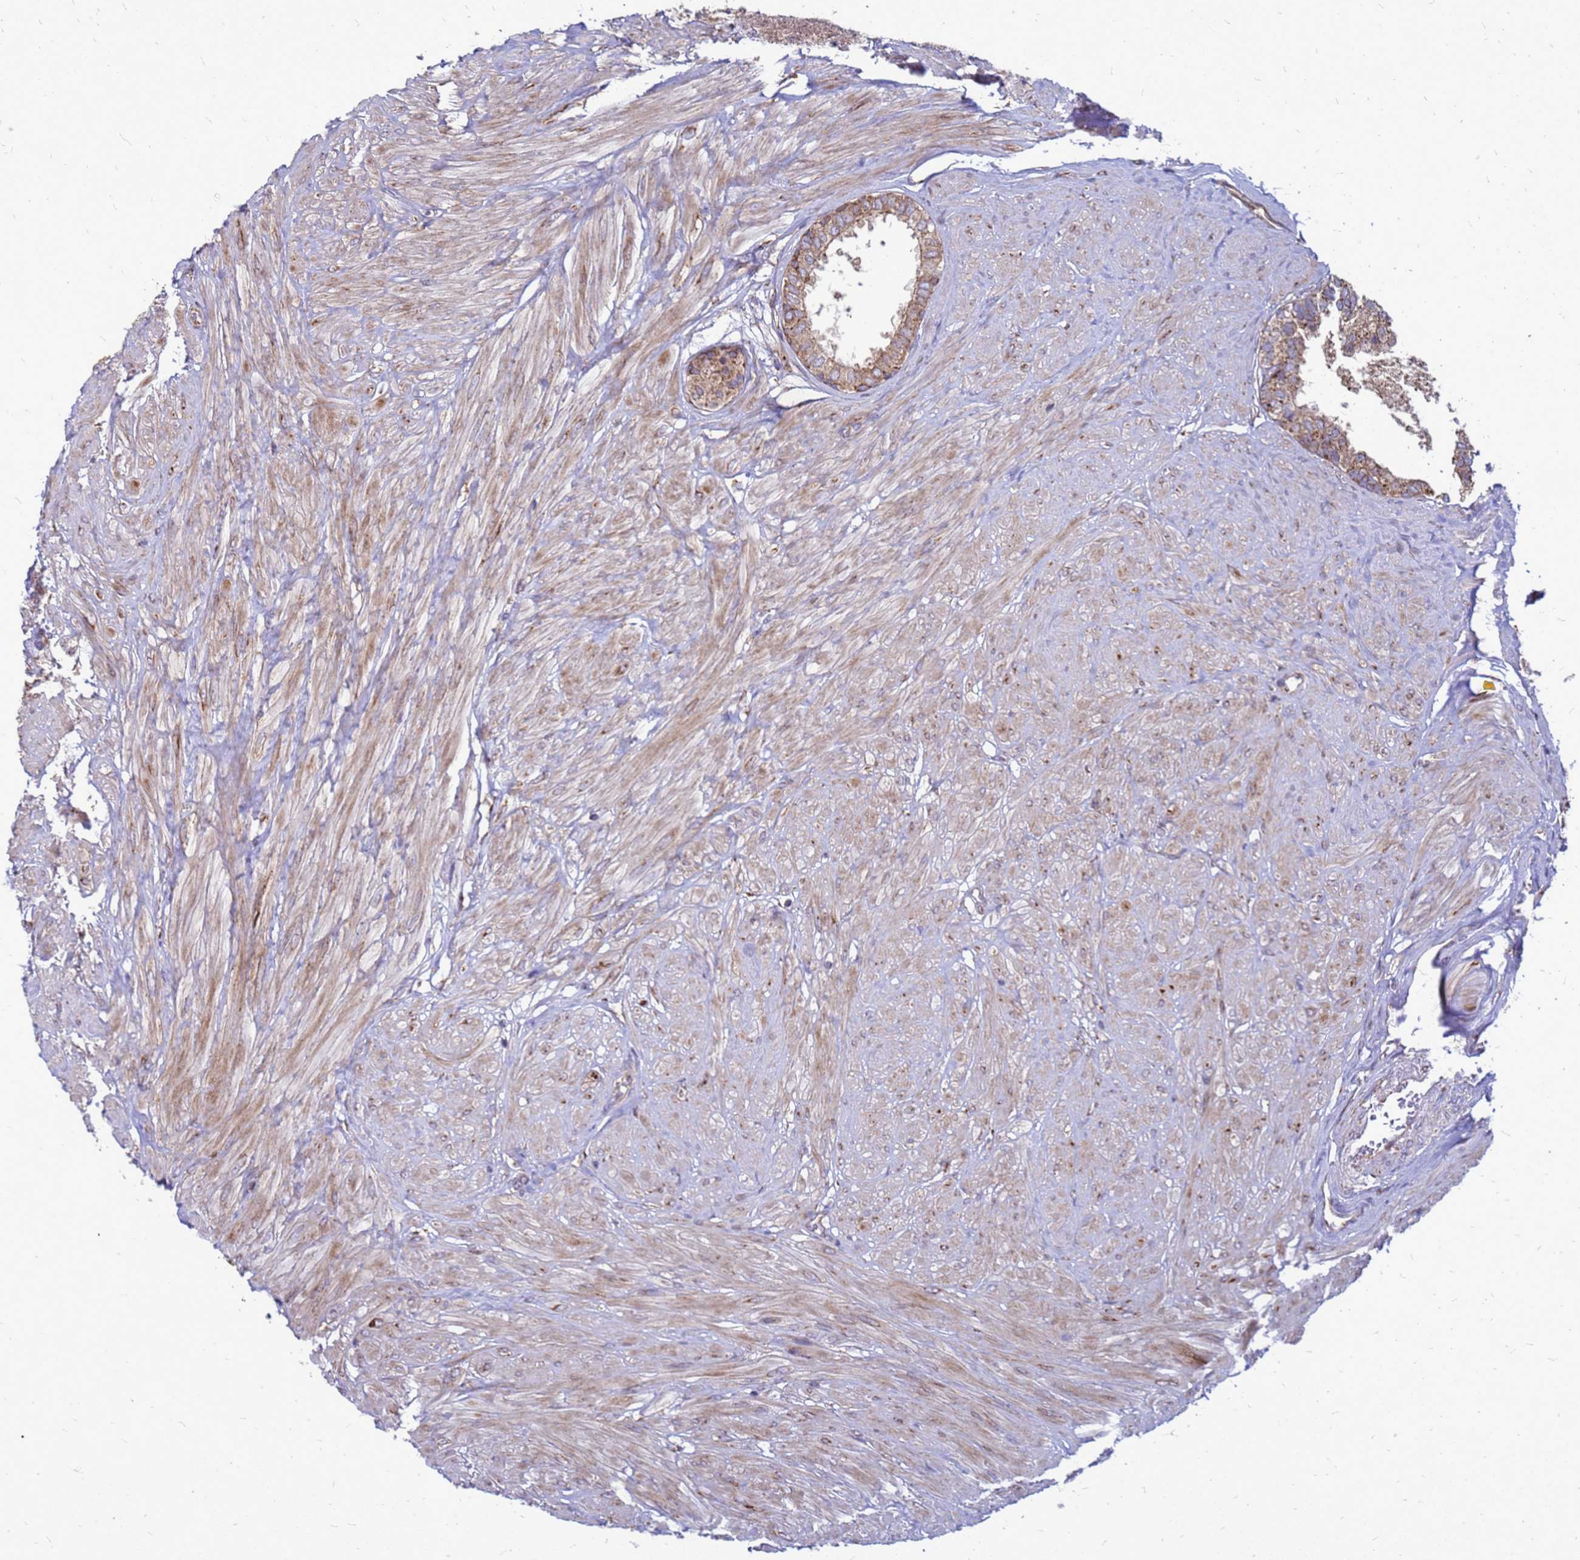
{"staining": {"intensity": "strong", "quantity": ">75%", "location": "cytoplasmic/membranous"}, "tissue": "prostate", "cell_type": "Glandular cells", "image_type": "normal", "snomed": [{"axis": "morphology", "description": "Normal tissue, NOS"}, {"axis": "topography", "description": "Prostate"}], "caption": "Glandular cells demonstrate high levels of strong cytoplasmic/membranous expression in about >75% of cells in normal human prostate.", "gene": "FSTL4", "patient": {"sex": "male", "age": 48}}